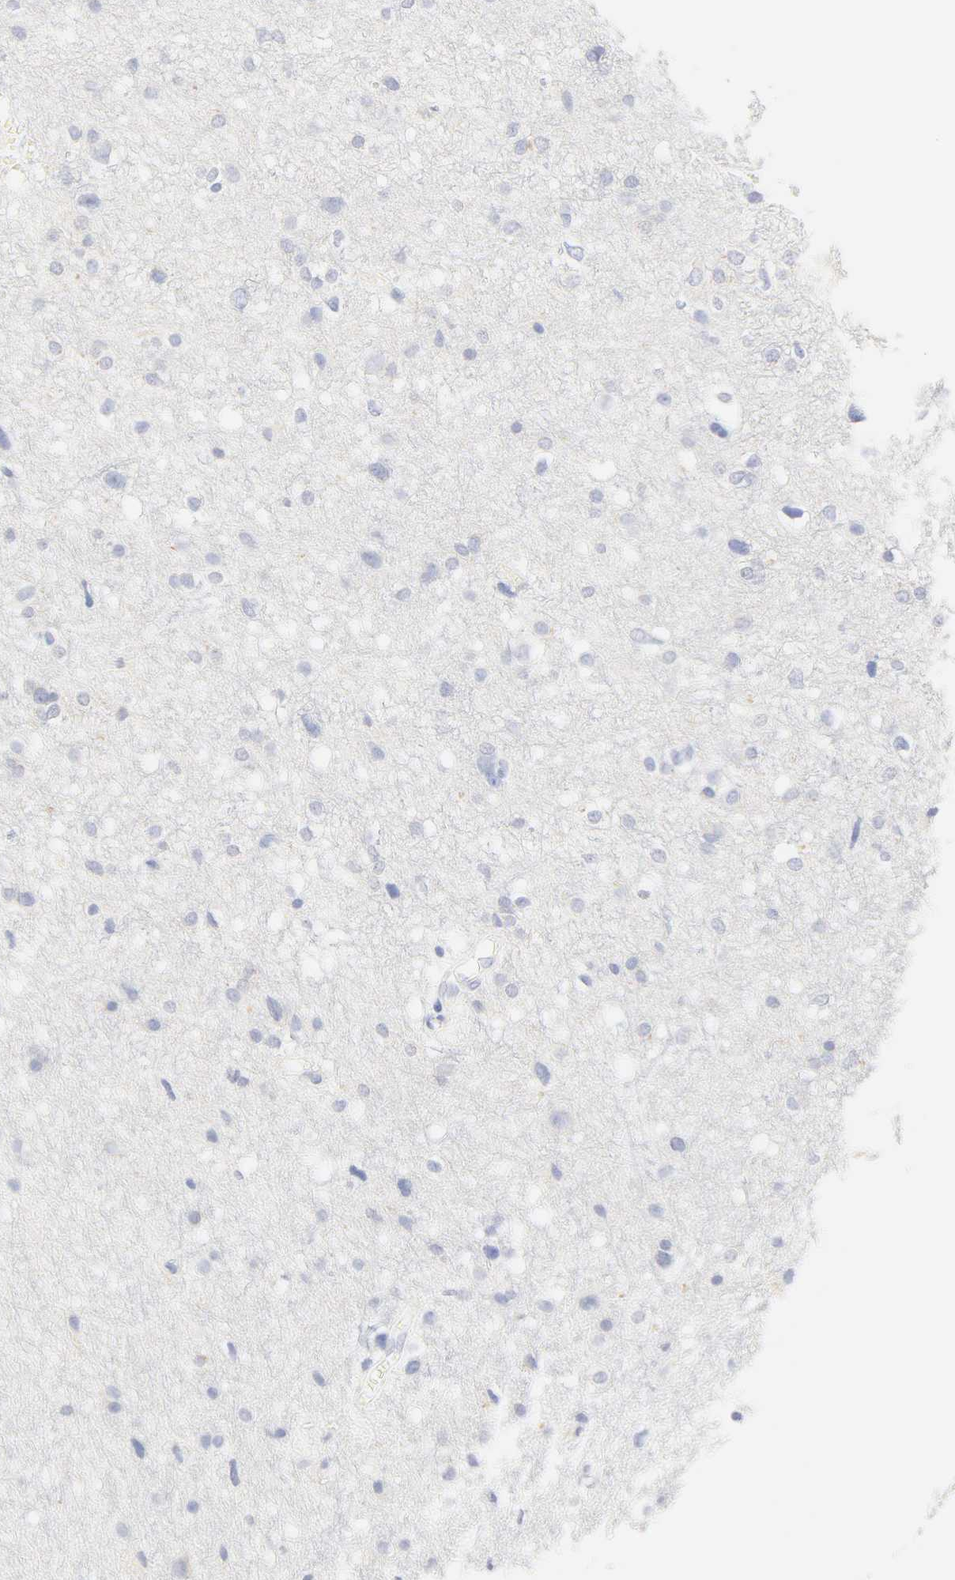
{"staining": {"intensity": "negative", "quantity": "none", "location": "none"}, "tissue": "glioma", "cell_type": "Tumor cells", "image_type": "cancer", "snomed": [{"axis": "morphology", "description": "Glioma, malignant, High grade"}, {"axis": "topography", "description": "Brain"}], "caption": "High magnification brightfield microscopy of malignant glioma (high-grade) stained with DAB (3,3'-diaminobenzidine) (brown) and counterstained with hematoxylin (blue): tumor cells show no significant expression.", "gene": "SLCO1B3", "patient": {"sex": "female", "age": 59}}